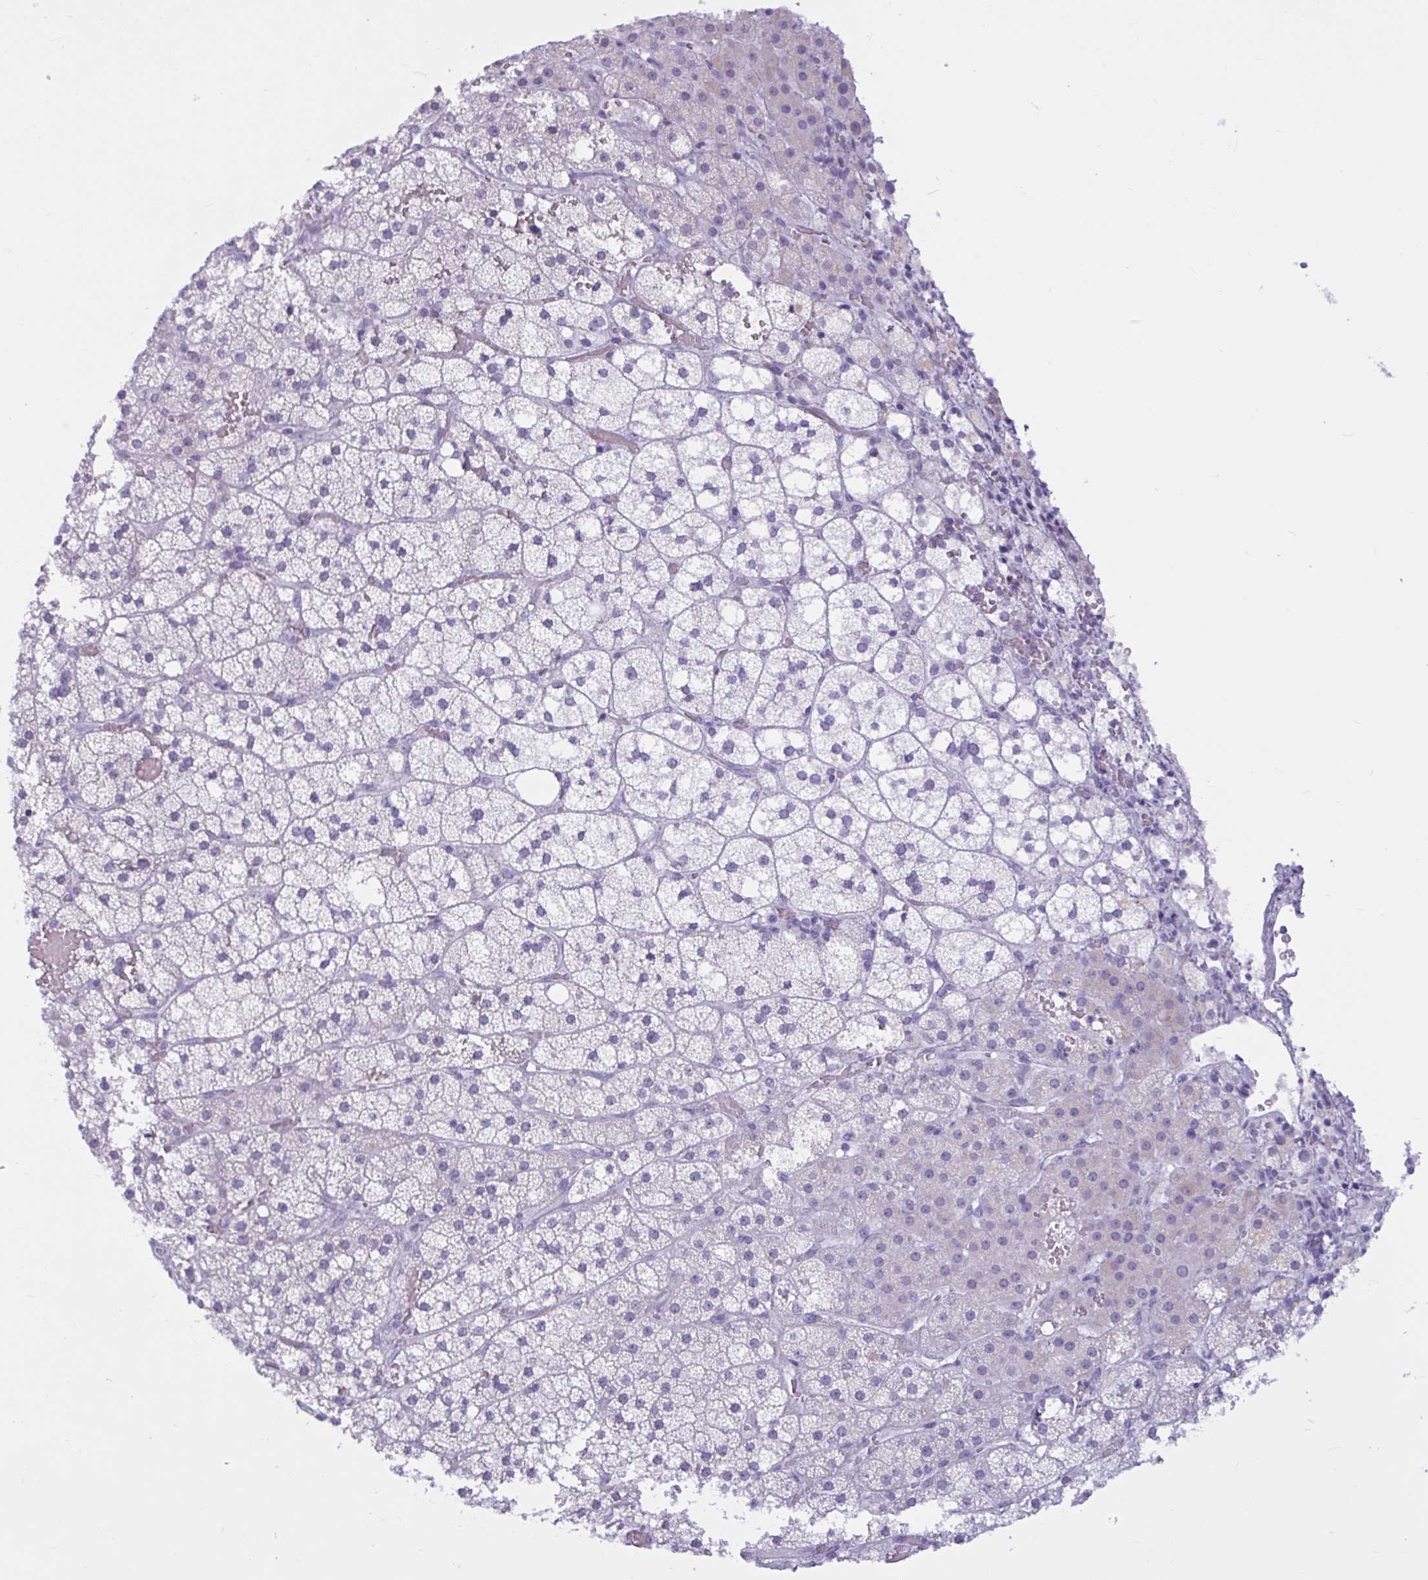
{"staining": {"intensity": "negative", "quantity": "none", "location": "none"}, "tissue": "adrenal gland", "cell_type": "Glandular cells", "image_type": "normal", "snomed": [{"axis": "morphology", "description": "Normal tissue, NOS"}, {"axis": "topography", "description": "Adrenal gland"}], "caption": "High magnification brightfield microscopy of unremarkable adrenal gland stained with DAB (brown) and counterstained with hematoxylin (blue): glandular cells show no significant positivity.", "gene": "BBS10", "patient": {"sex": "male", "age": 53}}